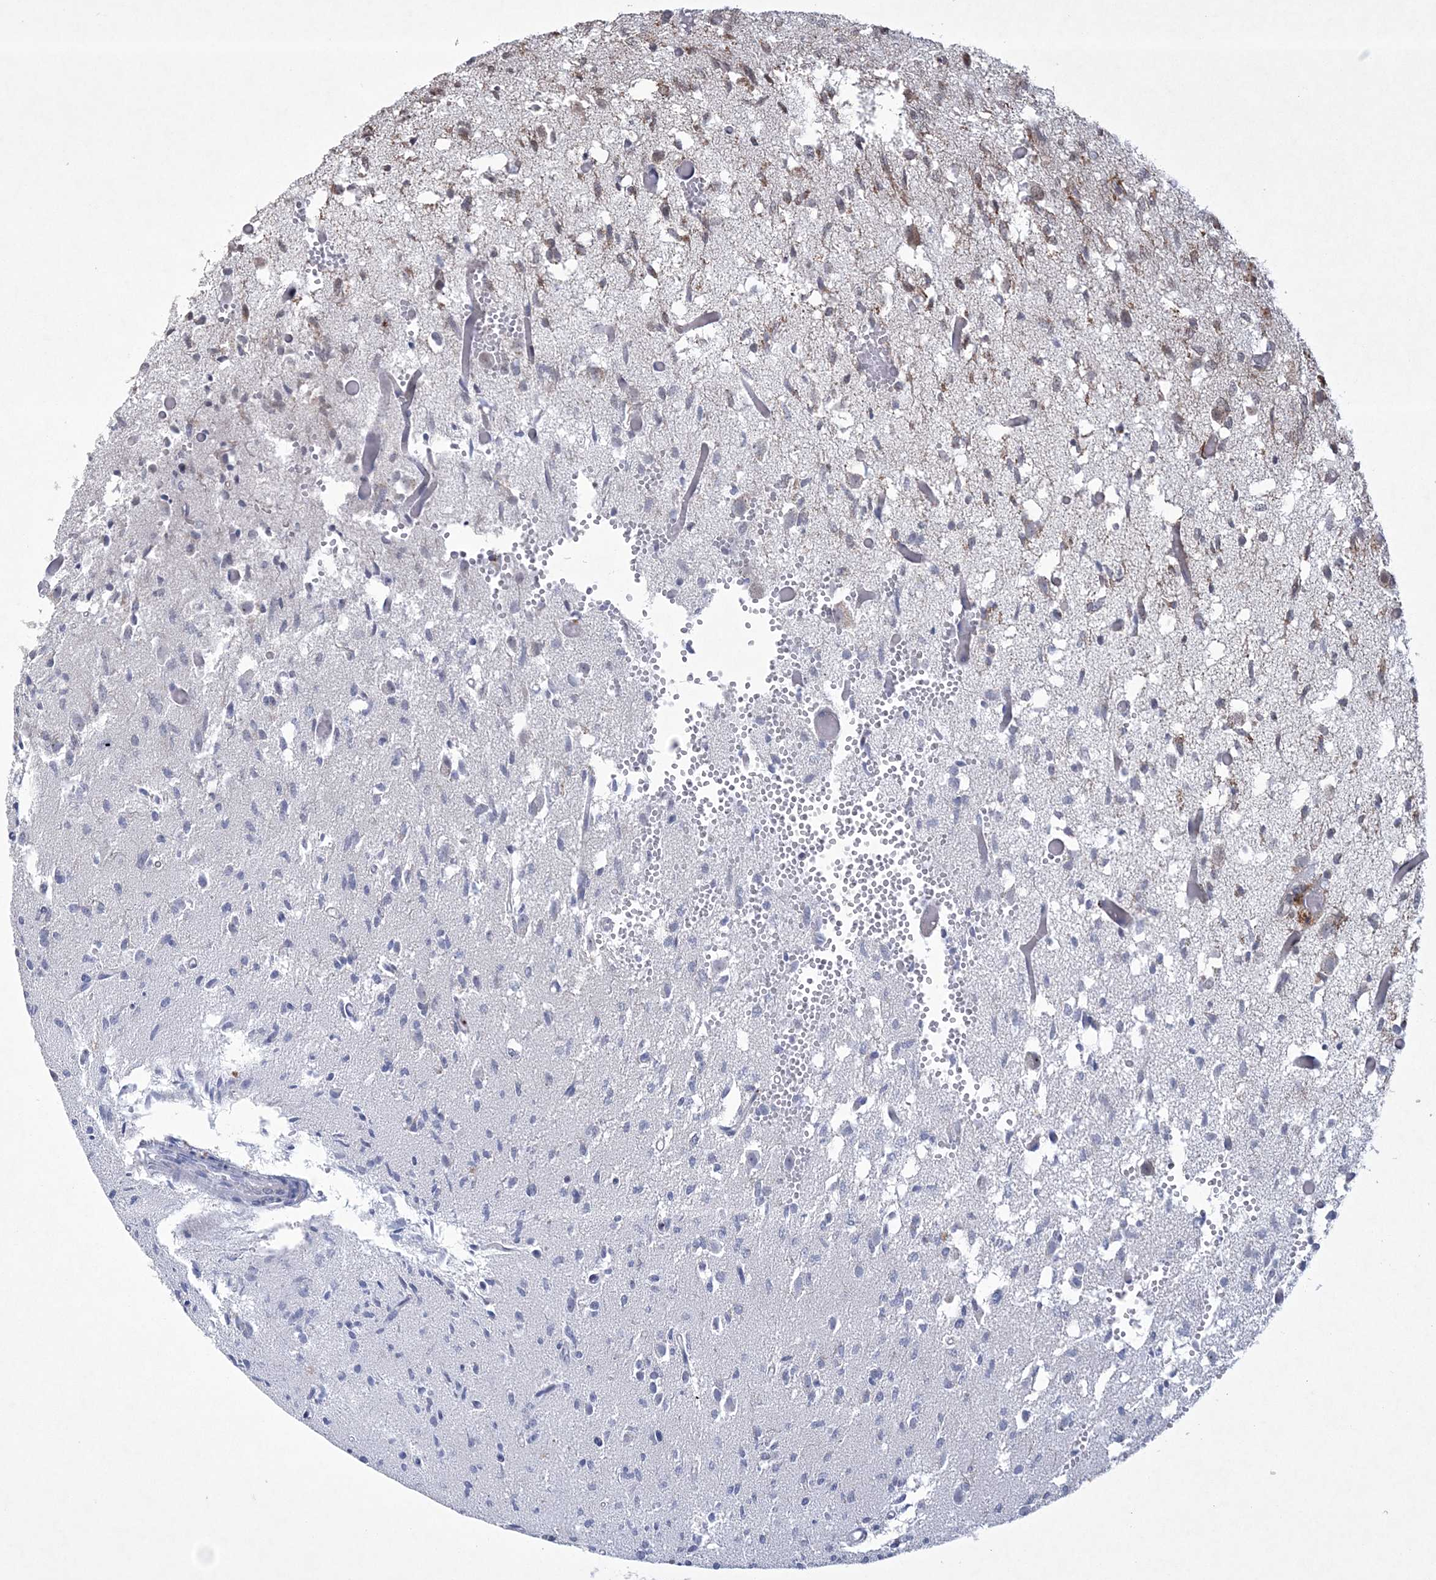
{"staining": {"intensity": "negative", "quantity": "none", "location": "none"}, "tissue": "glioma", "cell_type": "Tumor cells", "image_type": "cancer", "snomed": [{"axis": "morphology", "description": "Glioma, malignant, High grade"}, {"axis": "topography", "description": "Brain"}], "caption": "DAB (3,3'-diaminobenzidine) immunohistochemical staining of human glioma demonstrates no significant positivity in tumor cells. (Stains: DAB immunohistochemistry (IHC) with hematoxylin counter stain, Microscopy: brightfield microscopy at high magnification).", "gene": "CES4A", "patient": {"sex": "female", "age": 59}}